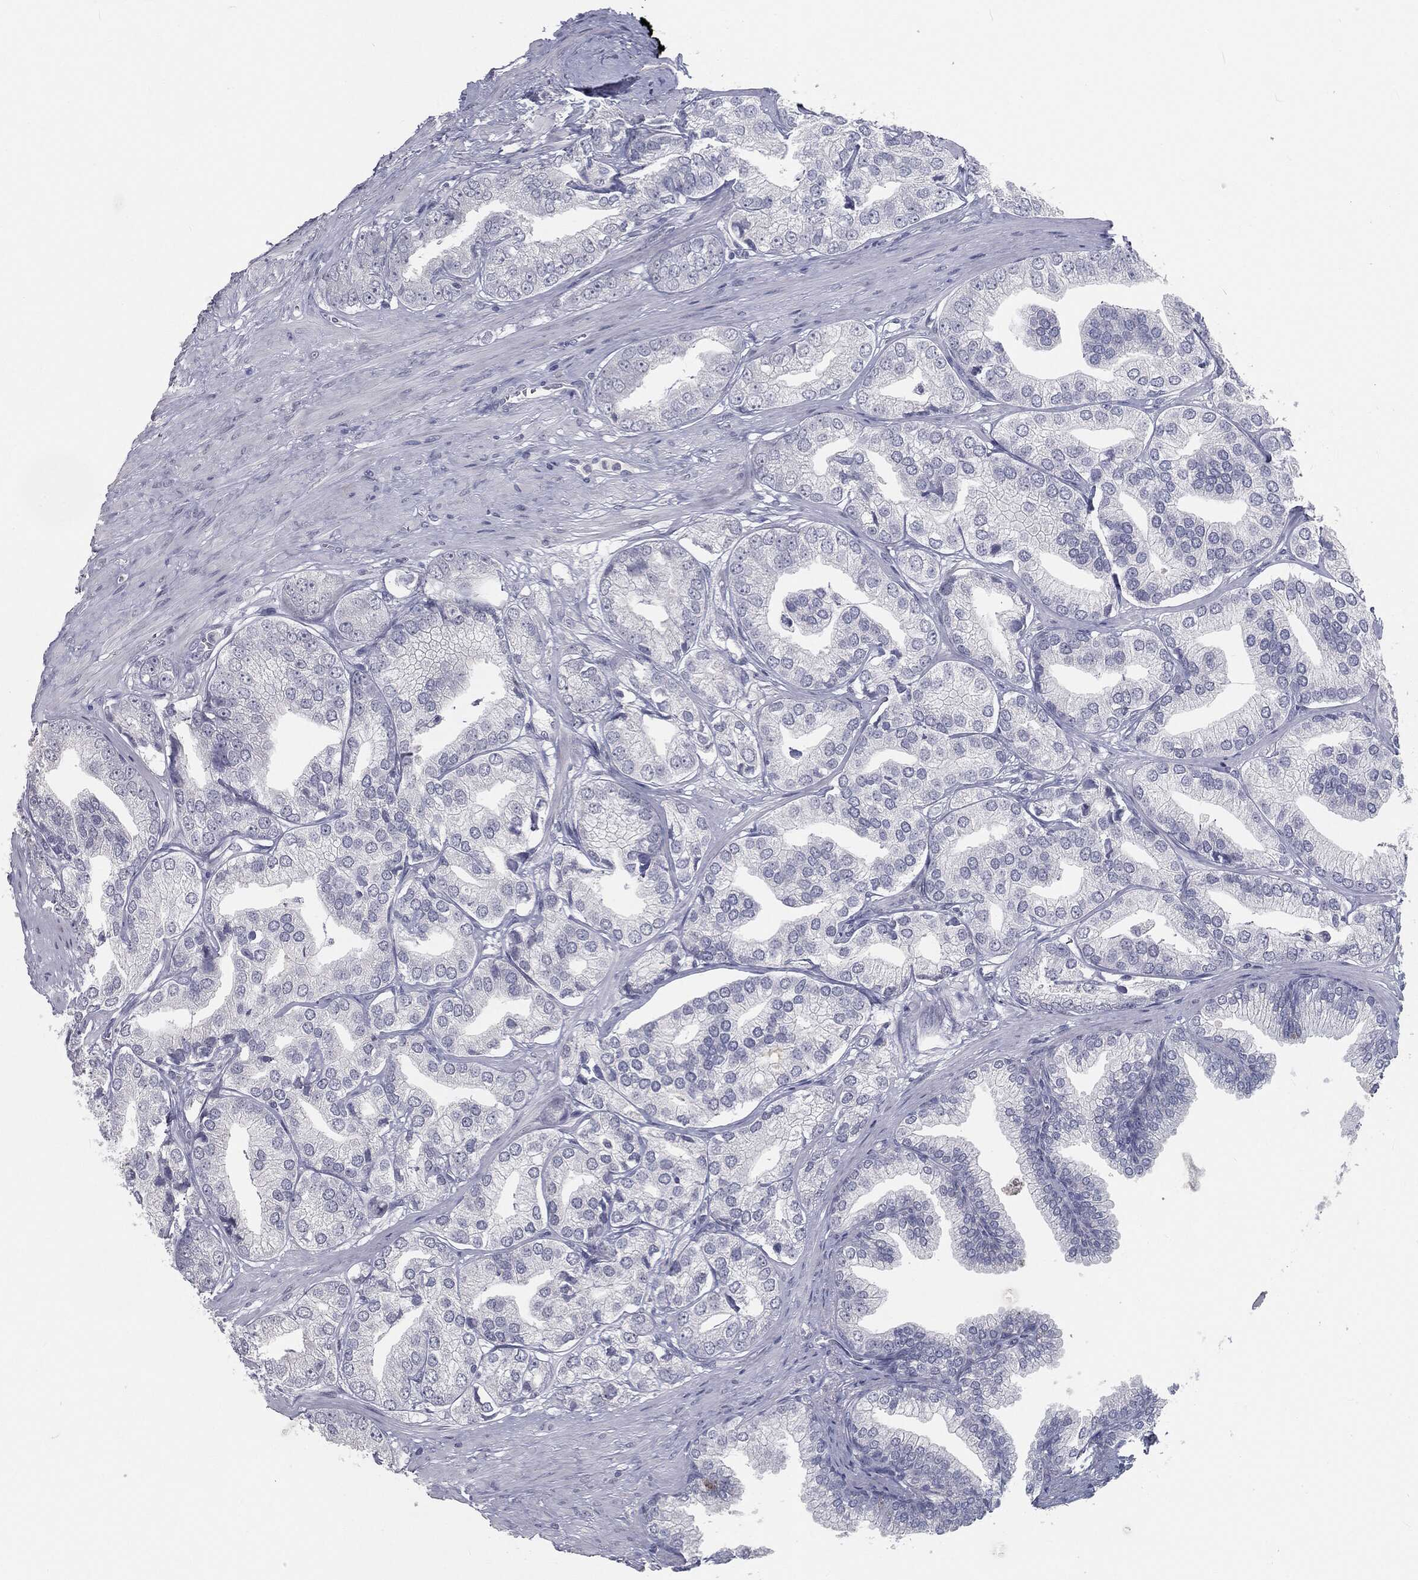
{"staining": {"intensity": "negative", "quantity": "none", "location": "none"}, "tissue": "prostate cancer", "cell_type": "Tumor cells", "image_type": "cancer", "snomed": [{"axis": "morphology", "description": "Adenocarcinoma, High grade"}, {"axis": "topography", "description": "Prostate"}], "caption": "The immunohistochemistry image has no significant expression in tumor cells of prostate cancer tissue.", "gene": "PRAME", "patient": {"sex": "male", "age": 58}}